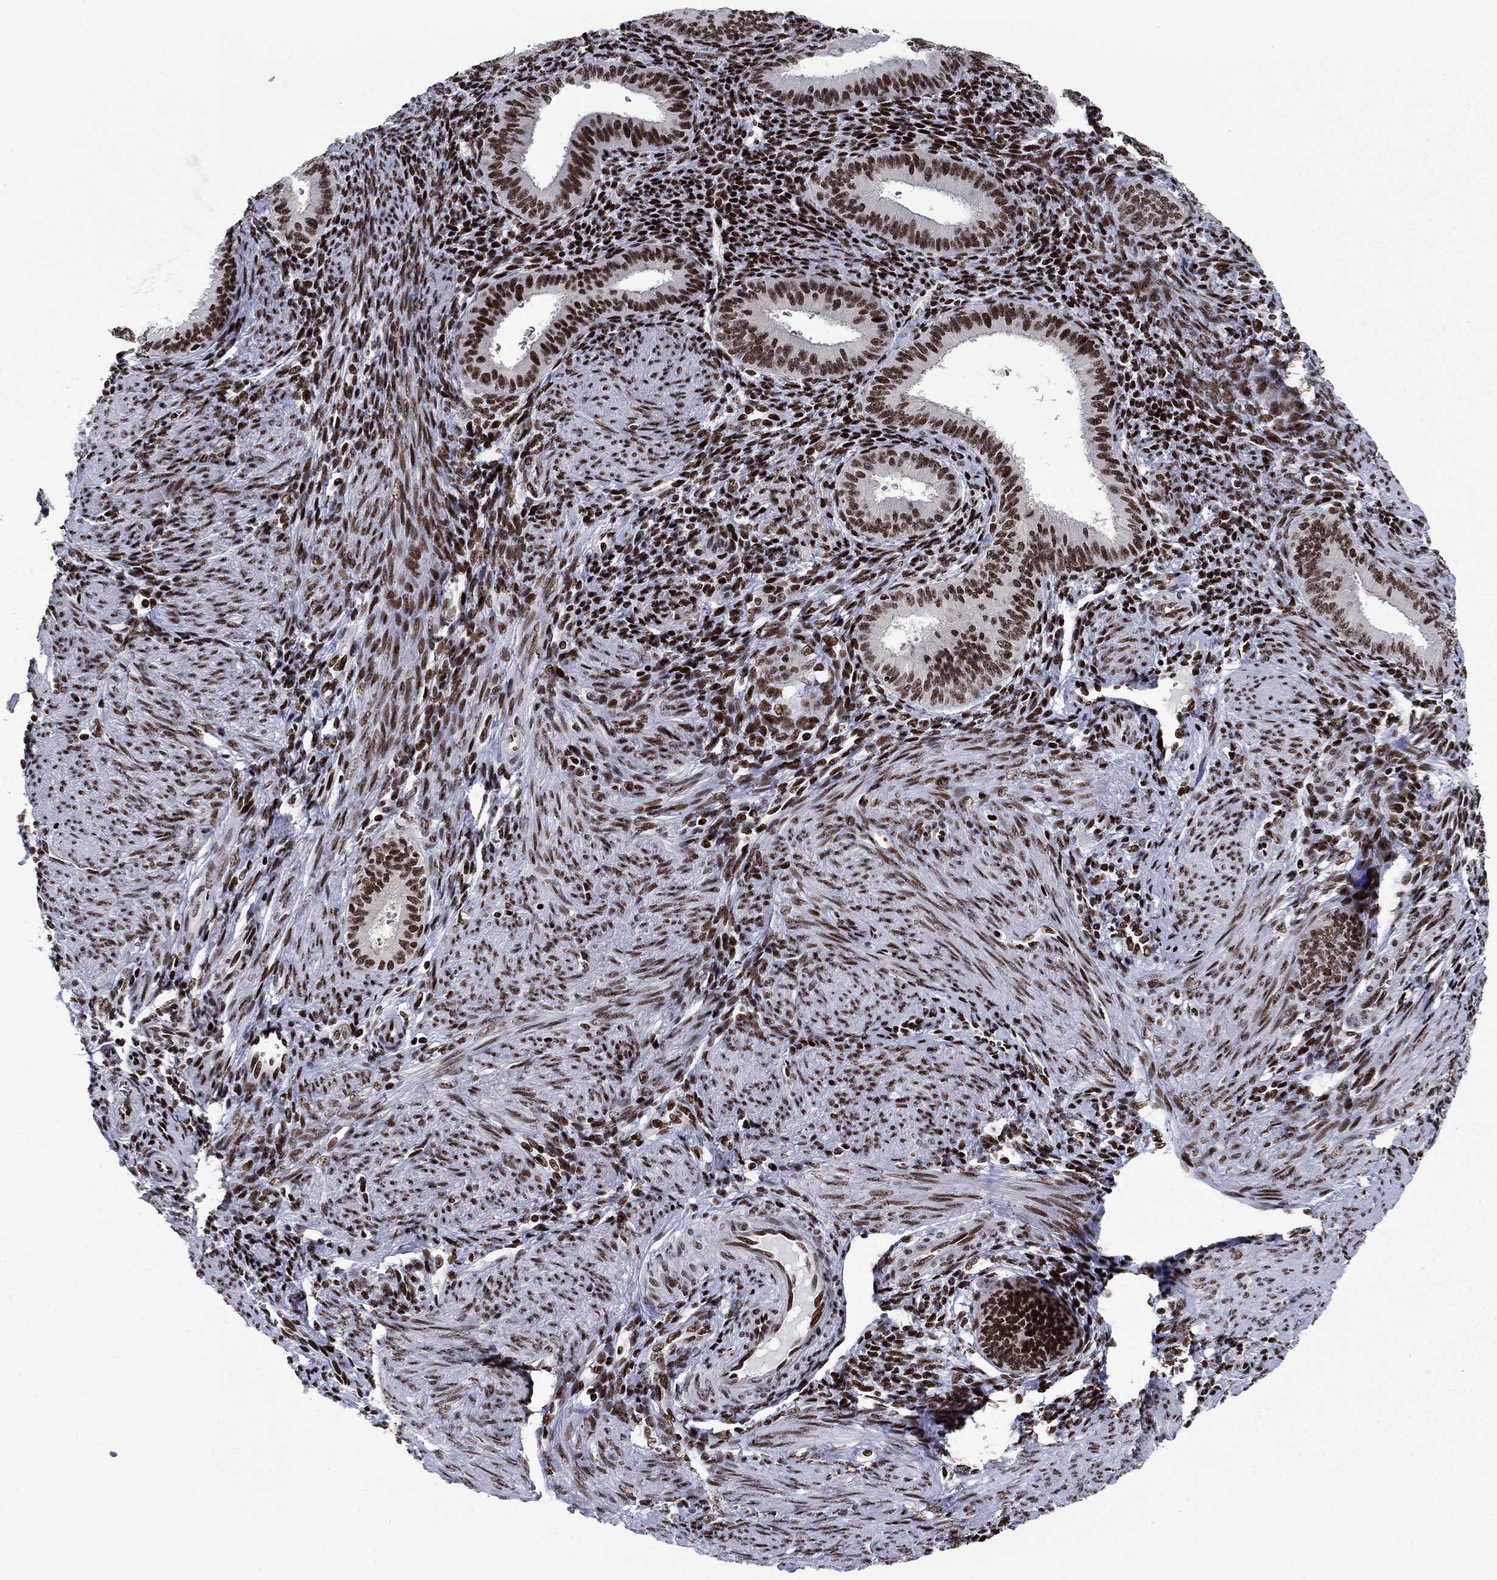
{"staining": {"intensity": "strong", "quantity": "25%-75%", "location": "nuclear"}, "tissue": "endometrium", "cell_type": "Cells in endometrial stroma", "image_type": "normal", "snomed": [{"axis": "morphology", "description": "Normal tissue, NOS"}, {"axis": "topography", "description": "Endometrium"}], "caption": "Protein staining shows strong nuclear expression in about 25%-75% of cells in endometrial stroma in unremarkable endometrium.", "gene": "RPRD1B", "patient": {"sex": "female", "age": 39}}